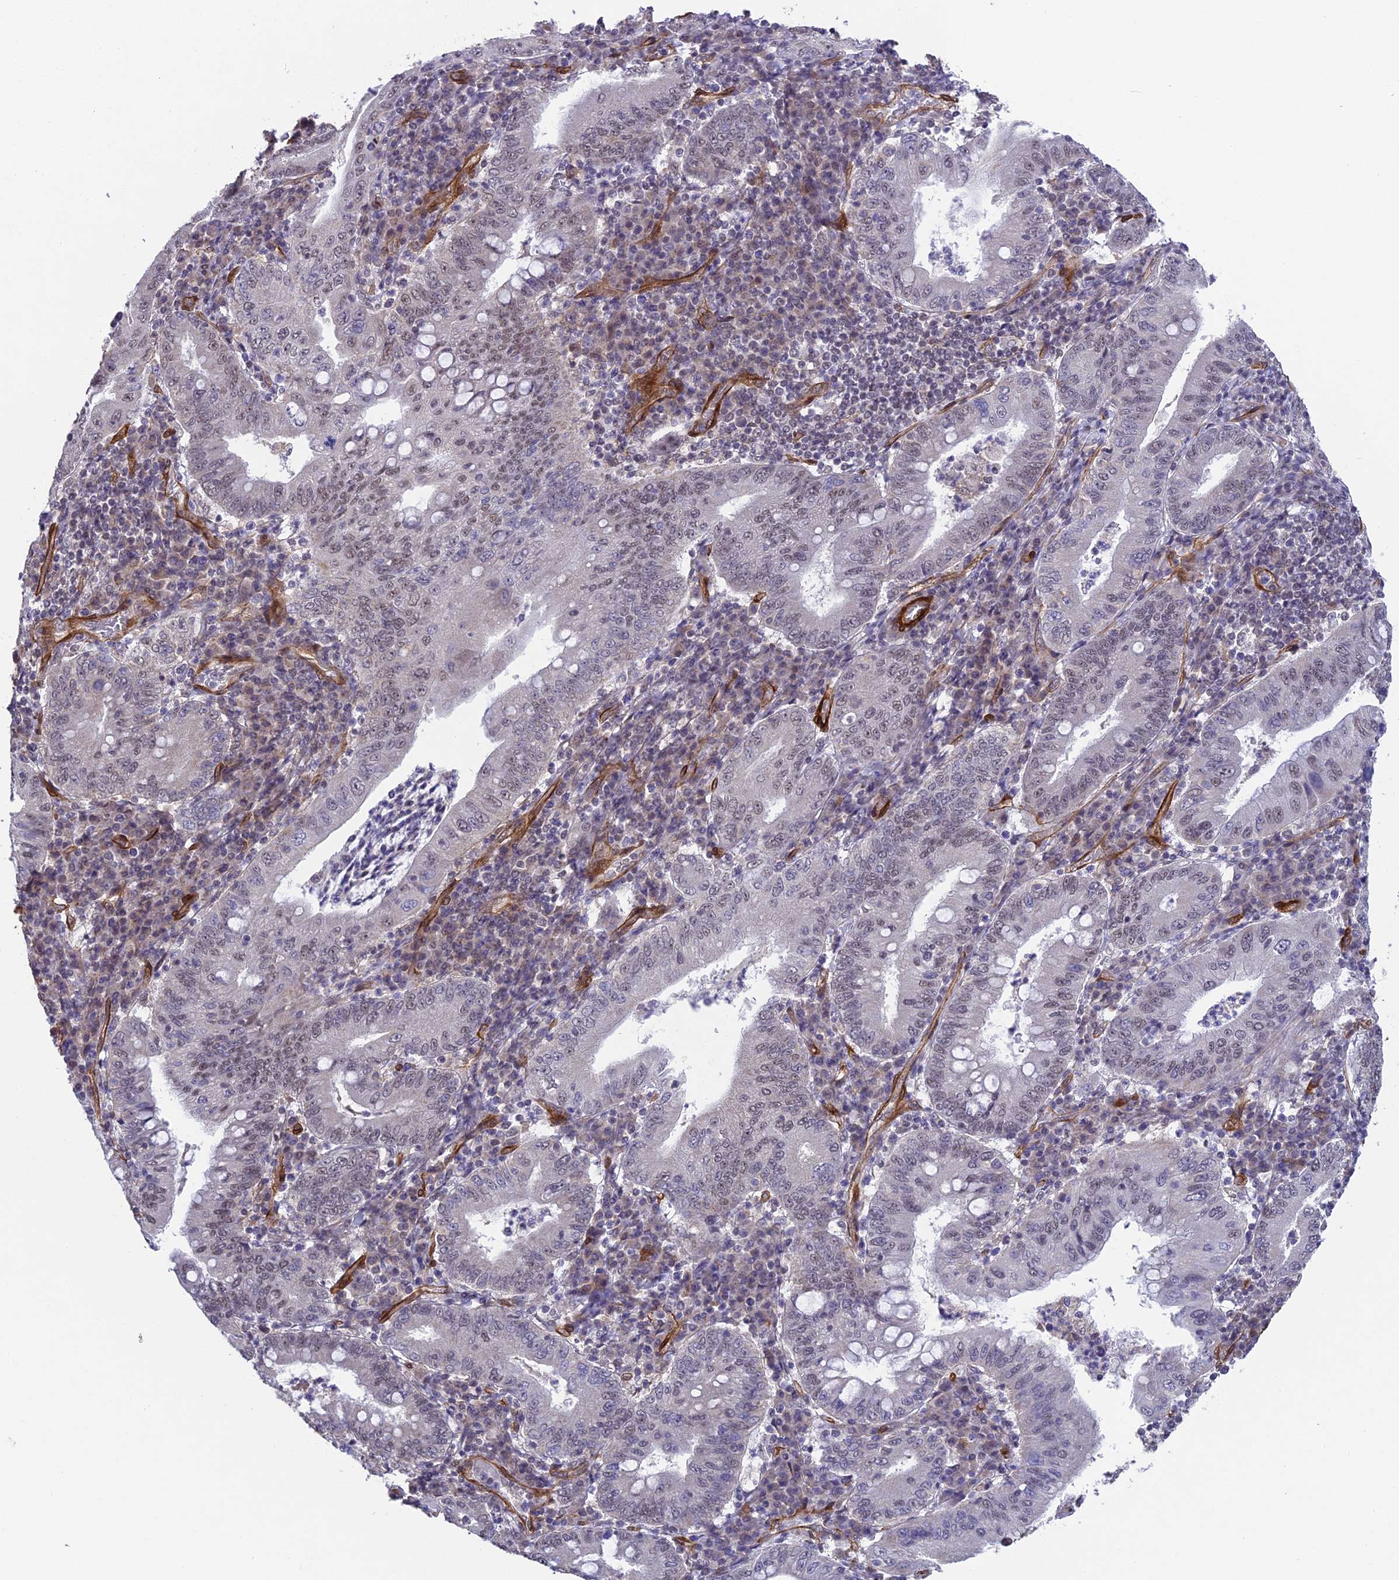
{"staining": {"intensity": "weak", "quantity": "<25%", "location": "nuclear"}, "tissue": "stomach cancer", "cell_type": "Tumor cells", "image_type": "cancer", "snomed": [{"axis": "morphology", "description": "Normal tissue, NOS"}, {"axis": "morphology", "description": "Adenocarcinoma, NOS"}, {"axis": "topography", "description": "Esophagus"}, {"axis": "topography", "description": "Stomach, upper"}, {"axis": "topography", "description": "Peripheral nerve tissue"}], "caption": "Histopathology image shows no protein expression in tumor cells of stomach cancer (adenocarcinoma) tissue.", "gene": "TNS1", "patient": {"sex": "male", "age": 62}}